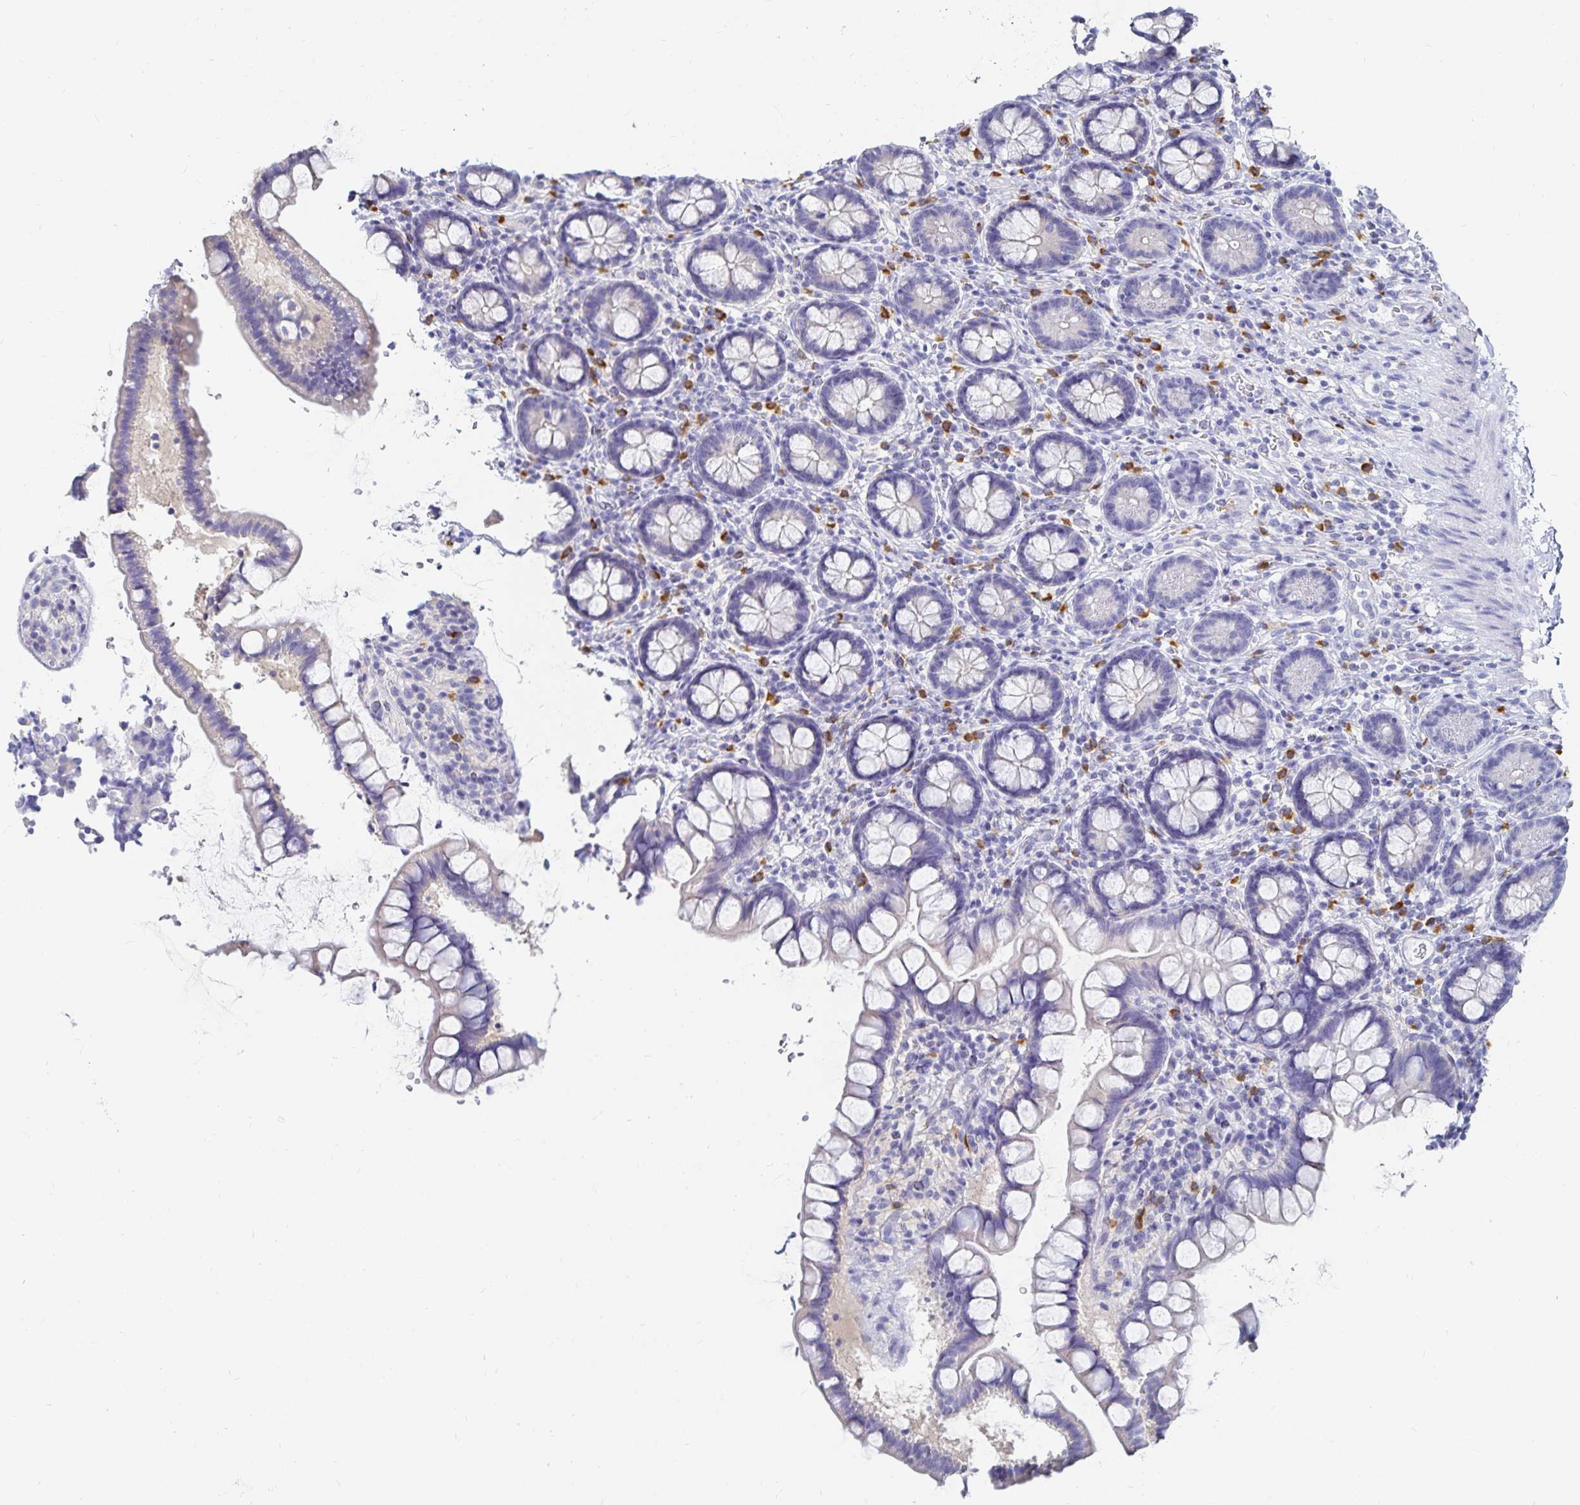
{"staining": {"intensity": "negative", "quantity": "none", "location": "none"}, "tissue": "small intestine", "cell_type": "Glandular cells", "image_type": "normal", "snomed": [{"axis": "morphology", "description": "Normal tissue, NOS"}, {"axis": "topography", "description": "Small intestine"}], "caption": "This is an immunohistochemistry photomicrograph of benign small intestine. There is no staining in glandular cells.", "gene": "TNIP1", "patient": {"sex": "female", "age": 84}}